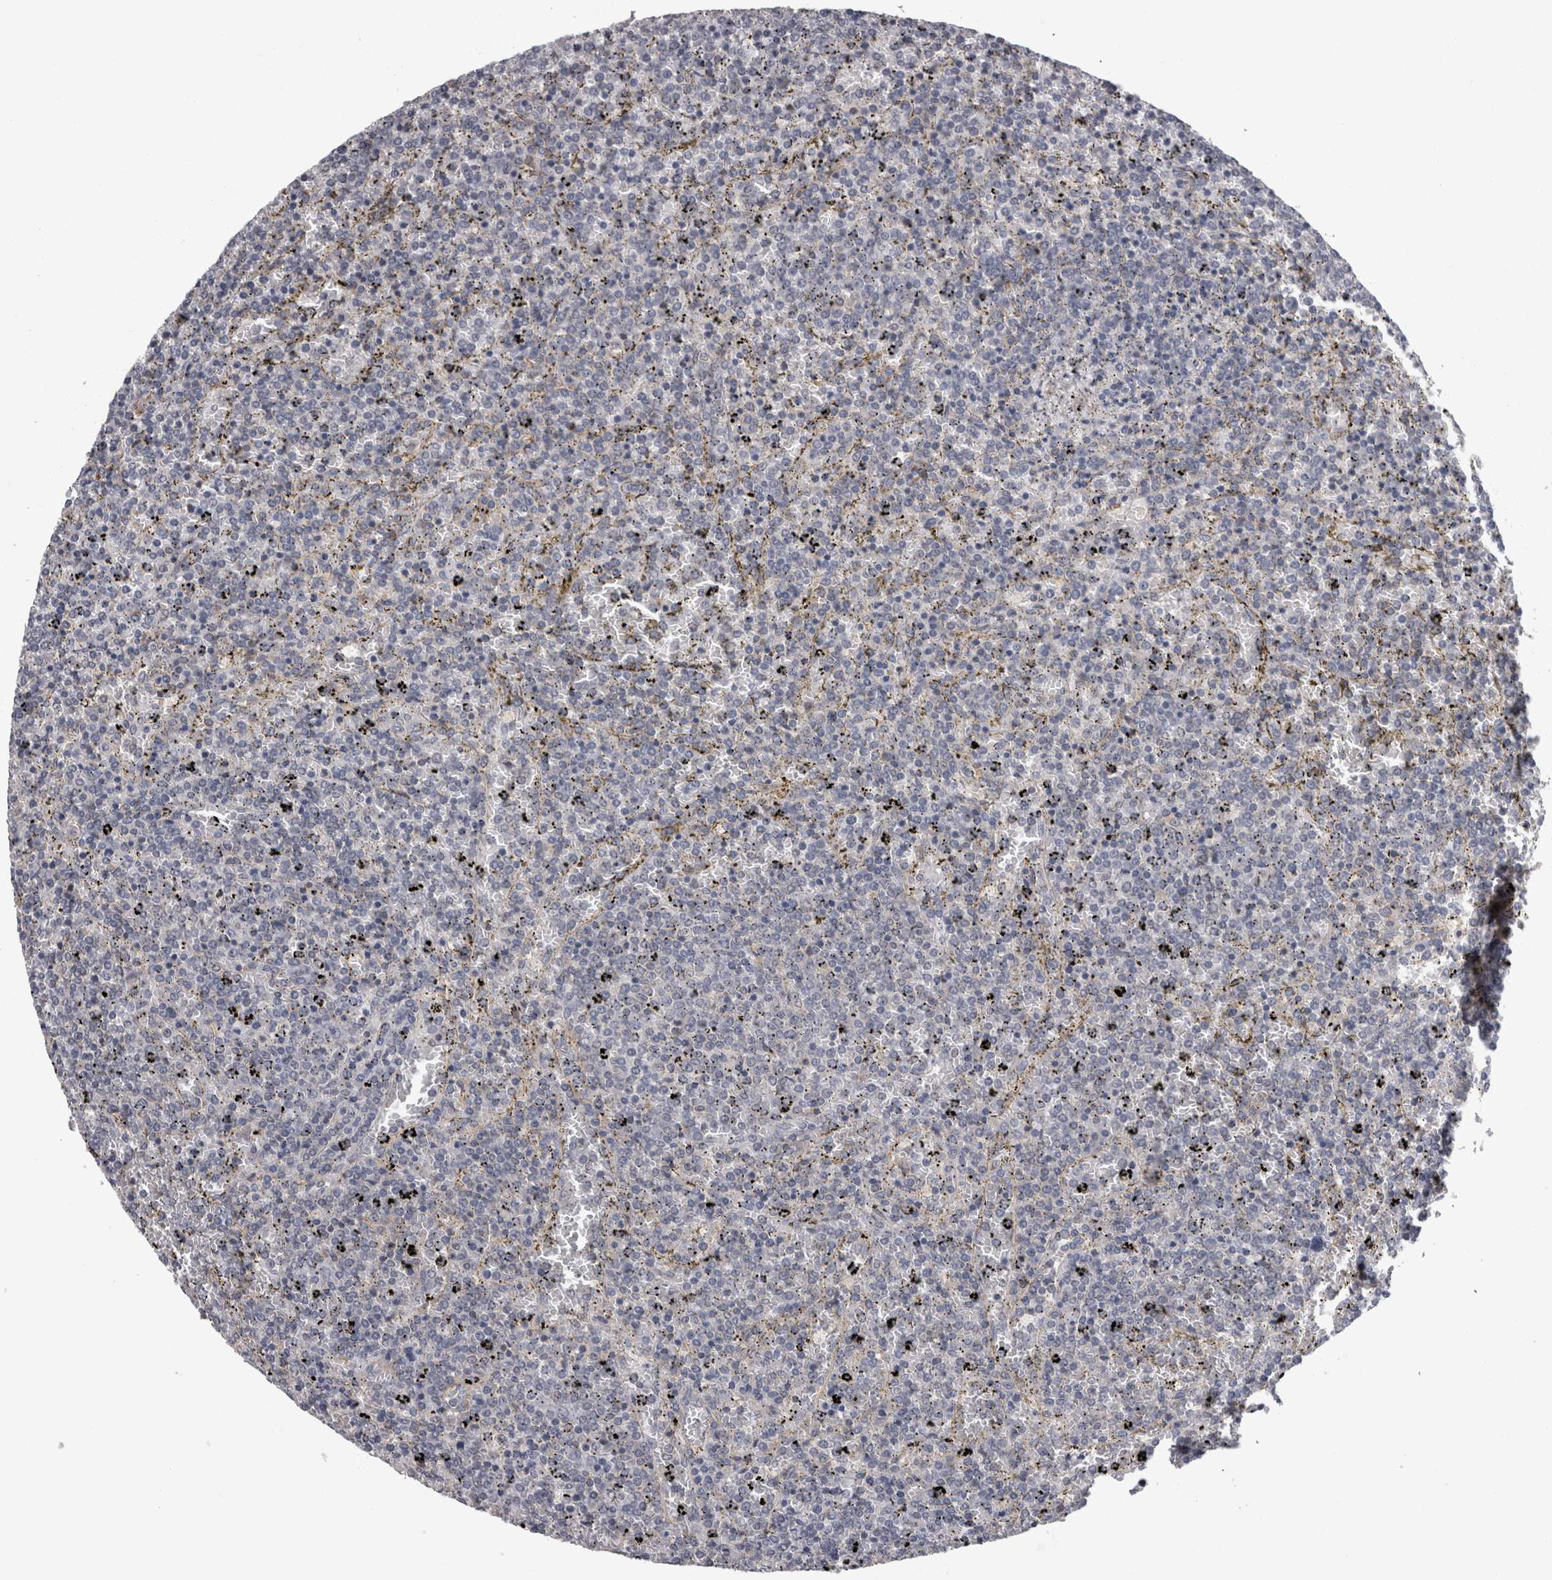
{"staining": {"intensity": "negative", "quantity": "none", "location": "none"}, "tissue": "lymphoma", "cell_type": "Tumor cells", "image_type": "cancer", "snomed": [{"axis": "morphology", "description": "Malignant lymphoma, non-Hodgkin's type, Low grade"}, {"axis": "topography", "description": "Spleen"}], "caption": "Immunohistochemistry of lymphoma reveals no expression in tumor cells.", "gene": "PON3", "patient": {"sex": "female", "age": 77}}